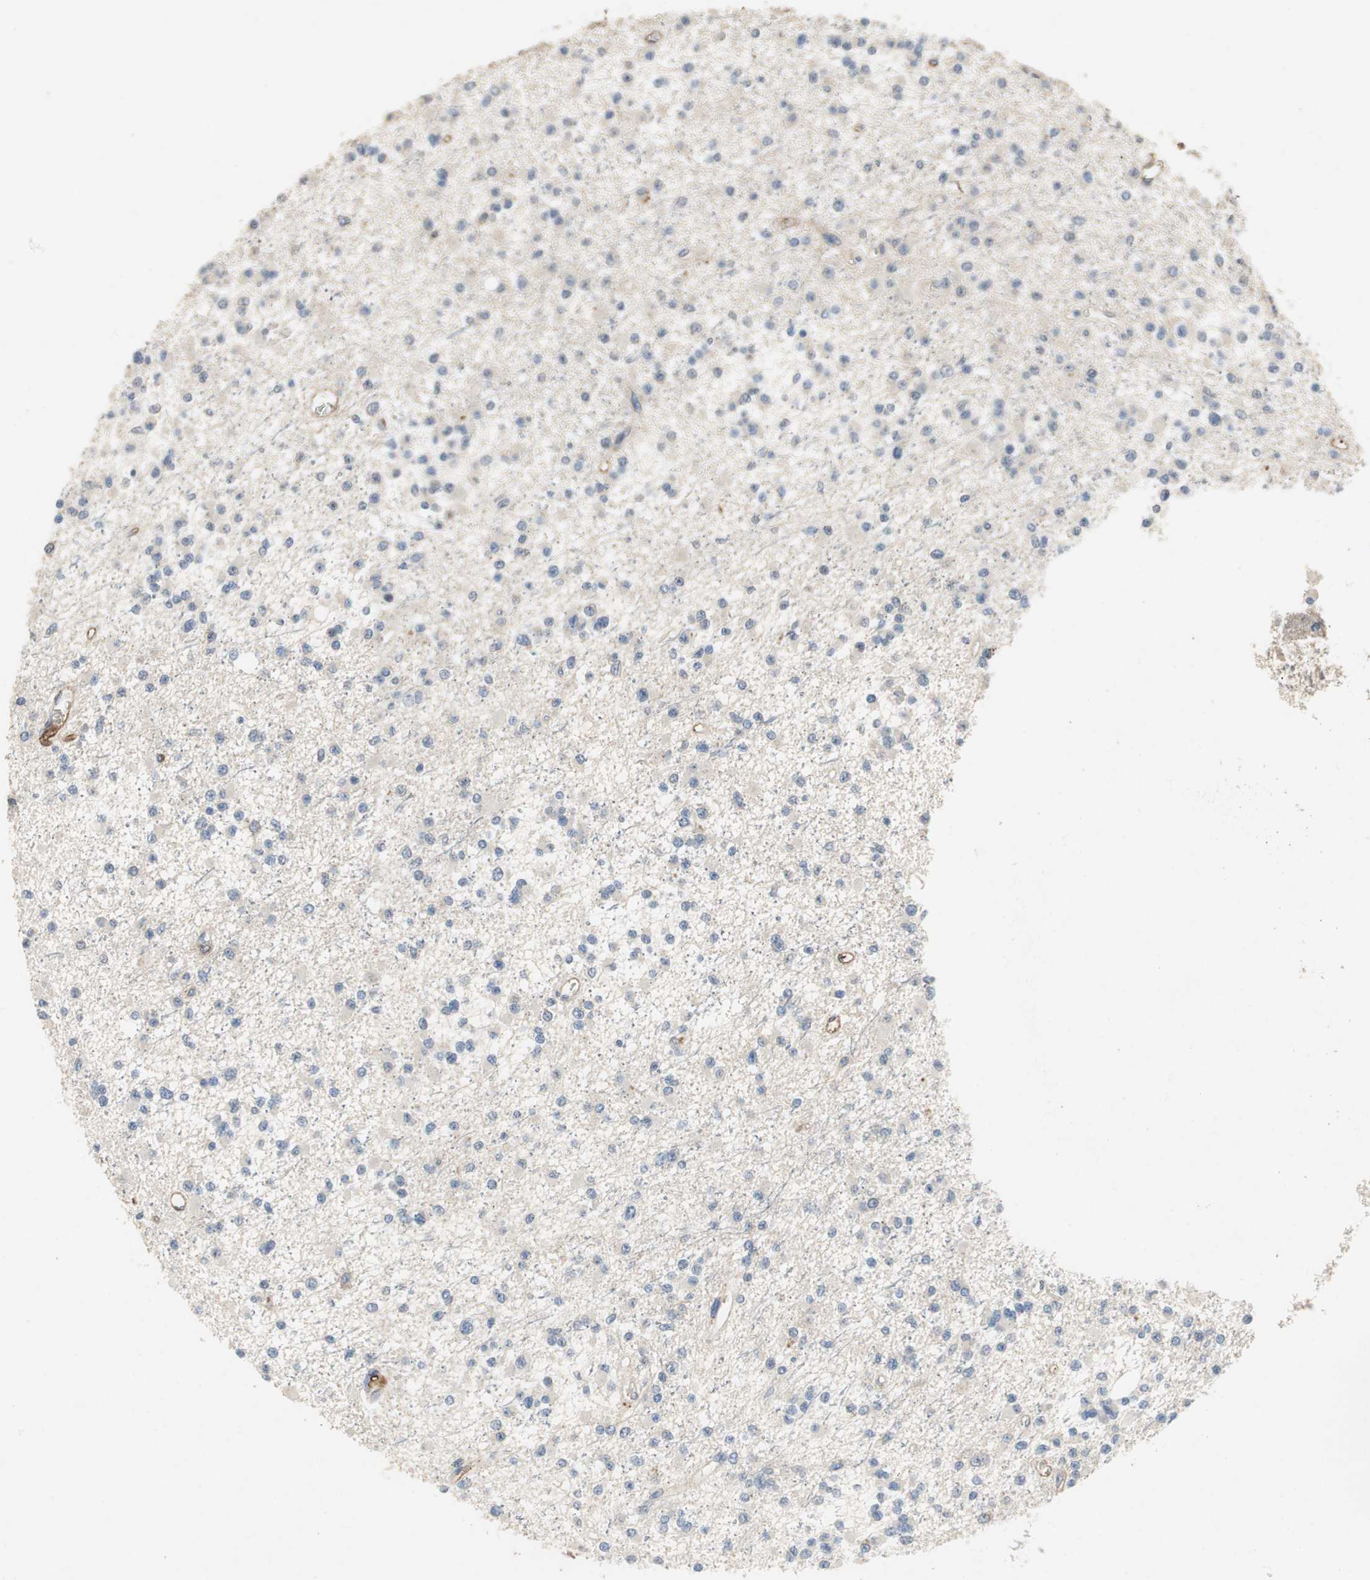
{"staining": {"intensity": "negative", "quantity": "none", "location": "none"}, "tissue": "glioma", "cell_type": "Tumor cells", "image_type": "cancer", "snomed": [{"axis": "morphology", "description": "Glioma, malignant, Low grade"}, {"axis": "topography", "description": "Brain"}], "caption": "There is no significant expression in tumor cells of malignant glioma (low-grade). The staining was performed using DAB to visualize the protein expression in brown, while the nuclei were stained in blue with hematoxylin (Magnification: 20x).", "gene": "ALPL", "patient": {"sex": "female", "age": 22}}